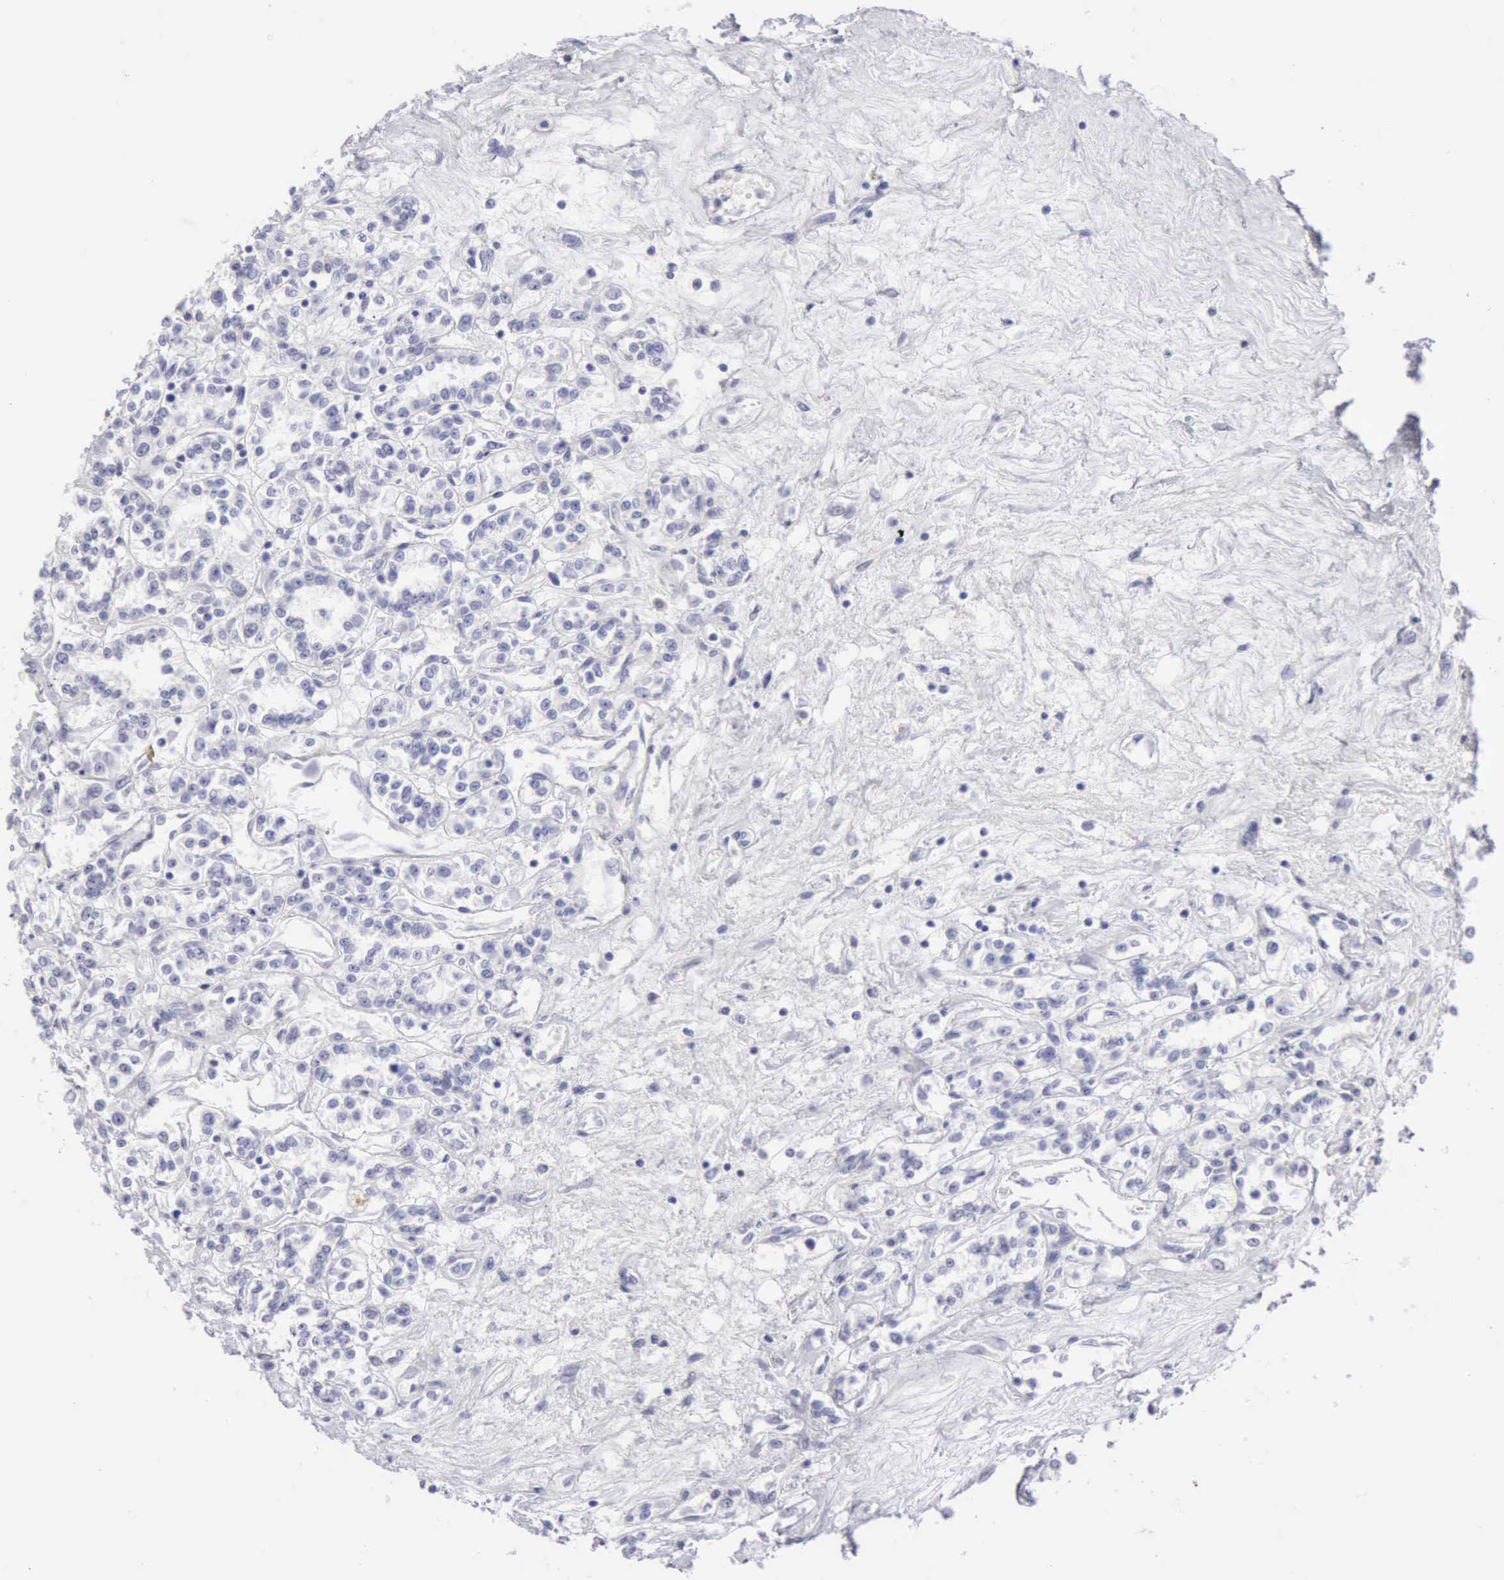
{"staining": {"intensity": "negative", "quantity": "none", "location": "none"}, "tissue": "renal cancer", "cell_type": "Tumor cells", "image_type": "cancer", "snomed": [{"axis": "morphology", "description": "Adenocarcinoma, NOS"}, {"axis": "topography", "description": "Kidney"}], "caption": "IHC image of human renal adenocarcinoma stained for a protein (brown), which demonstrates no staining in tumor cells.", "gene": "NCAM1", "patient": {"sex": "female", "age": 76}}